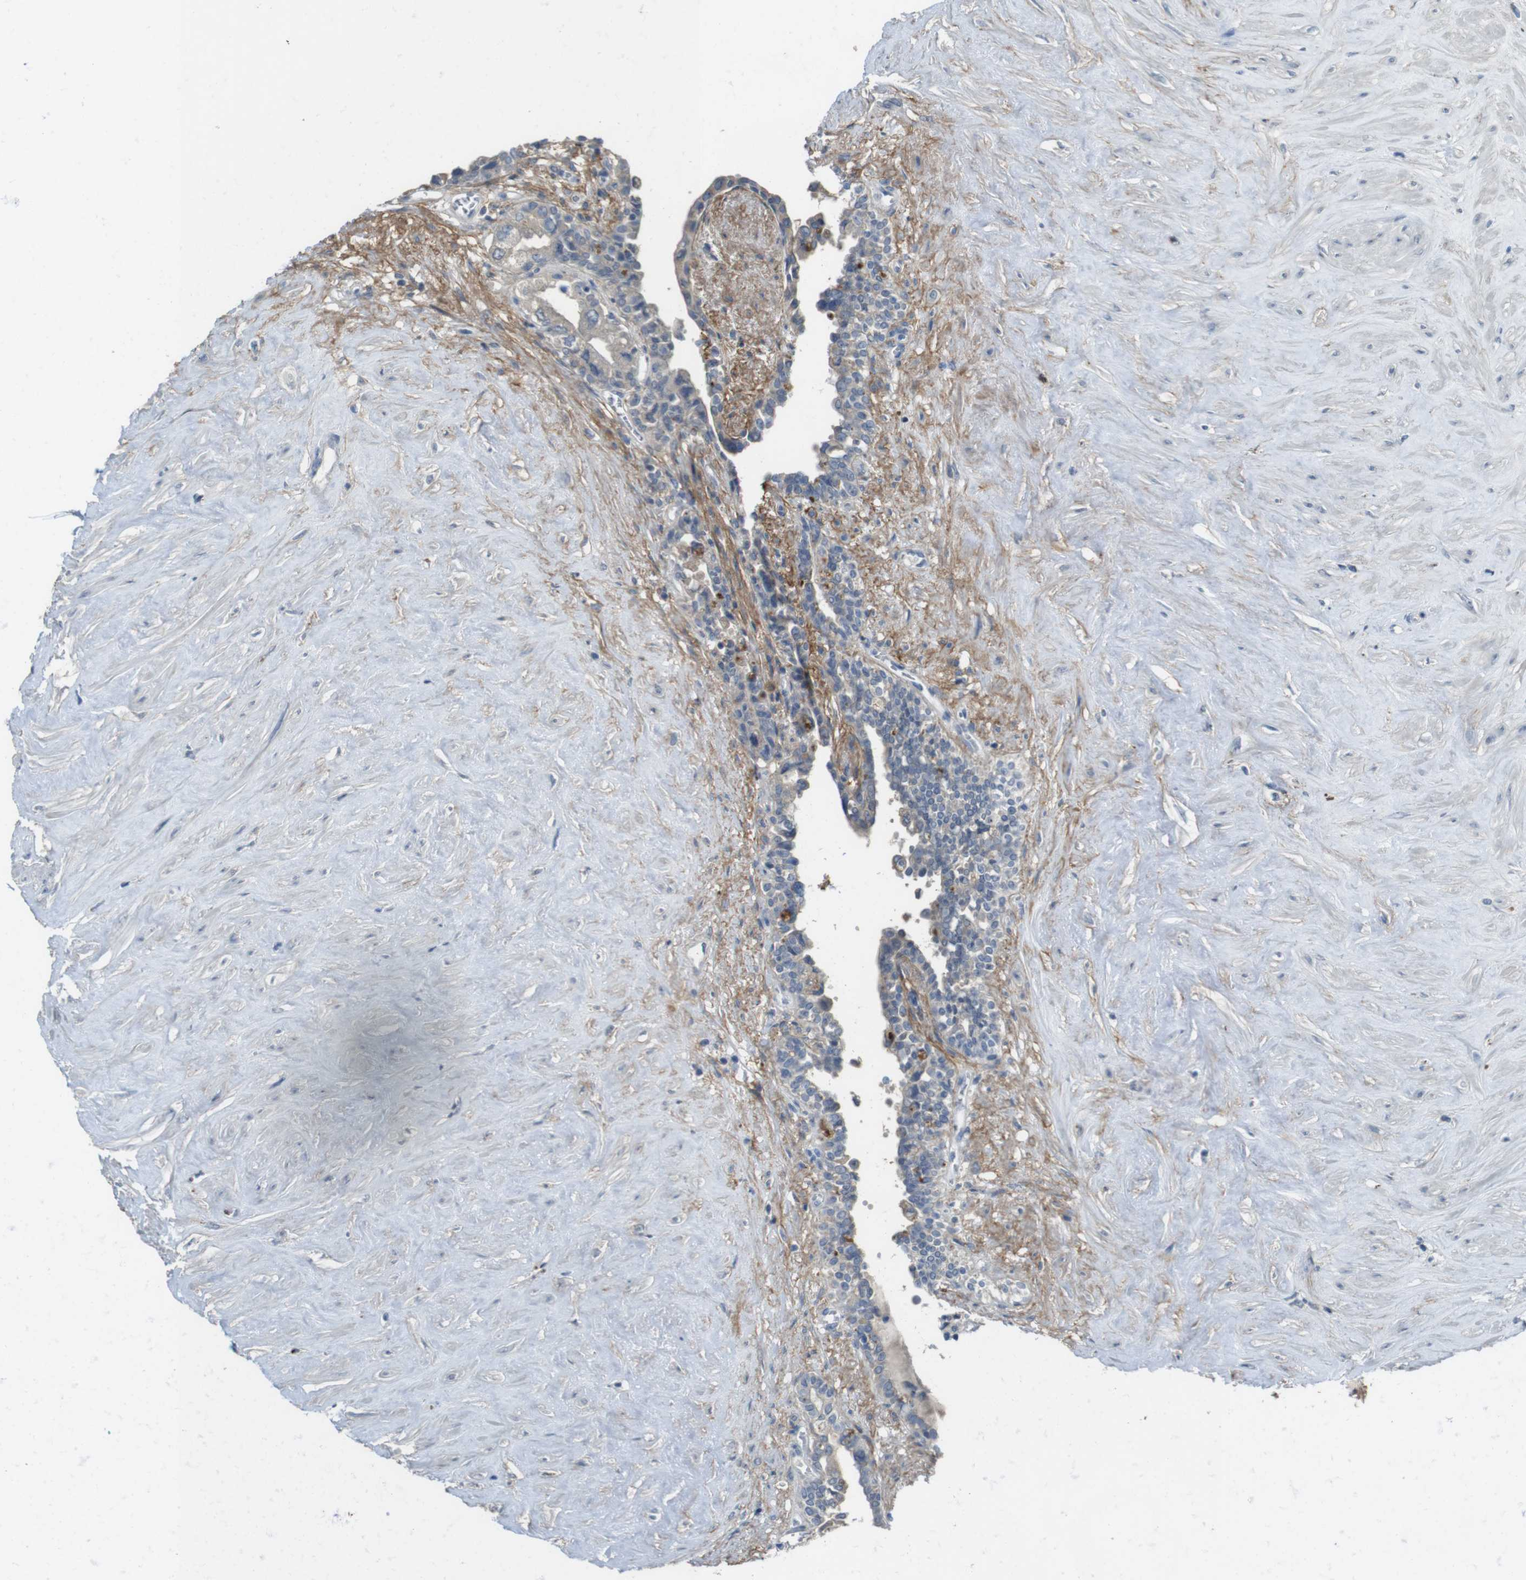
{"staining": {"intensity": "moderate", "quantity": "<25%", "location": "cytoplasmic/membranous"}, "tissue": "seminal vesicle", "cell_type": "Glandular cells", "image_type": "normal", "snomed": [{"axis": "morphology", "description": "Normal tissue, NOS"}, {"axis": "topography", "description": "Seminal veicle"}], "caption": "DAB immunohistochemical staining of unremarkable seminal vesicle shows moderate cytoplasmic/membranous protein positivity in about <25% of glandular cells. The staining was performed using DAB to visualize the protein expression in brown, while the nuclei were stained in blue with hematoxylin (Magnification: 20x).", "gene": "ENTPD7", "patient": {"sex": "male", "age": 63}}